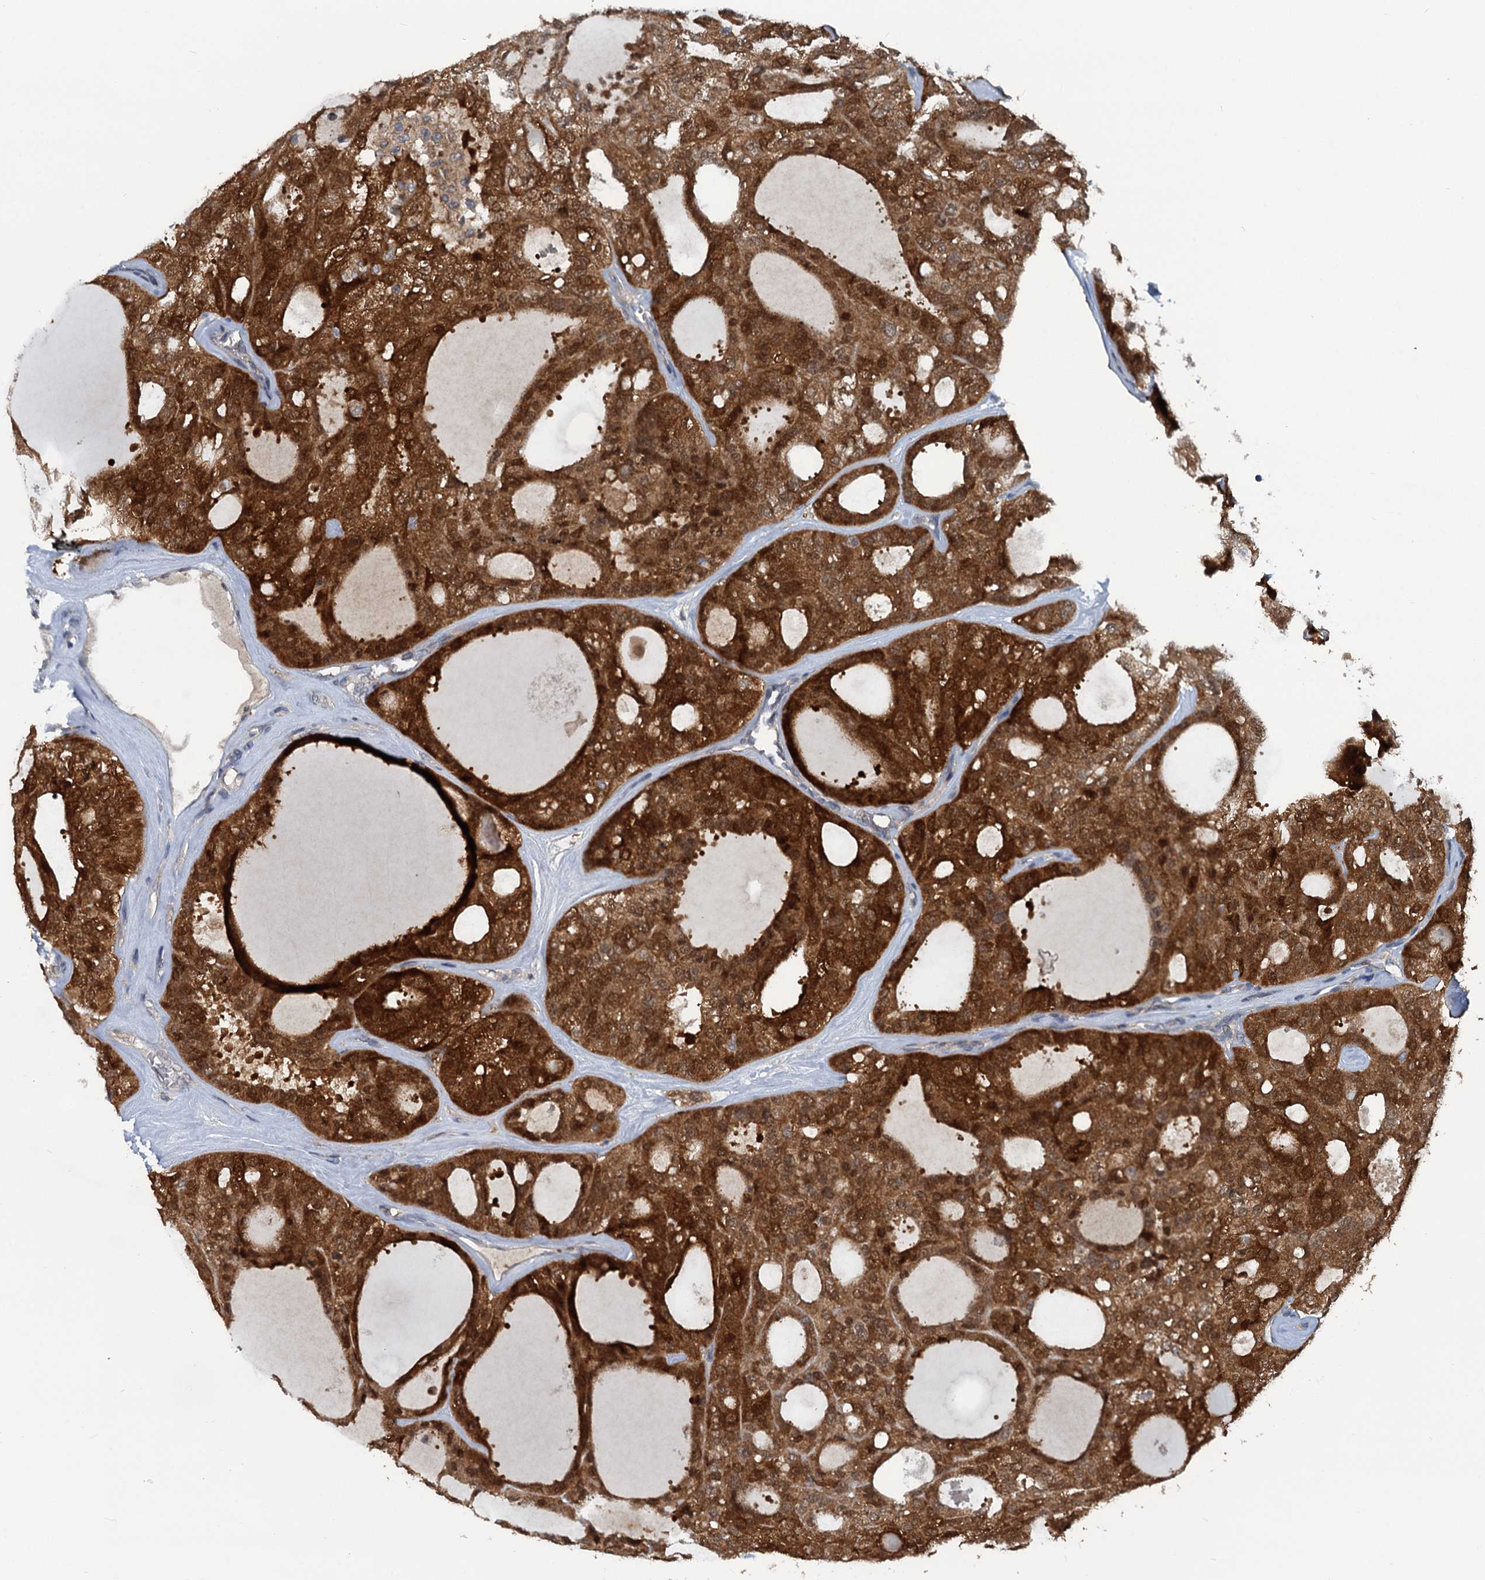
{"staining": {"intensity": "strong", "quantity": ">75%", "location": "cytoplasmic/membranous,nuclear"}, "tissue": "thyroid cancer", "cell_type": "Tumor cells", "image_type": "cancer", "snomed": [{"axis": "morphology", "description": "Follicular adenoma carcinoma, NOS"}, {"axis": "topography", "description": "Thyroid gland"}], "caption": "Human follicular adenoma carcinoma (thyroid) stained with a protein marker demonstrates strong staining in tumor cells.", "gene": "GCLM", "patient": {"sex": "male", "age": 75}}